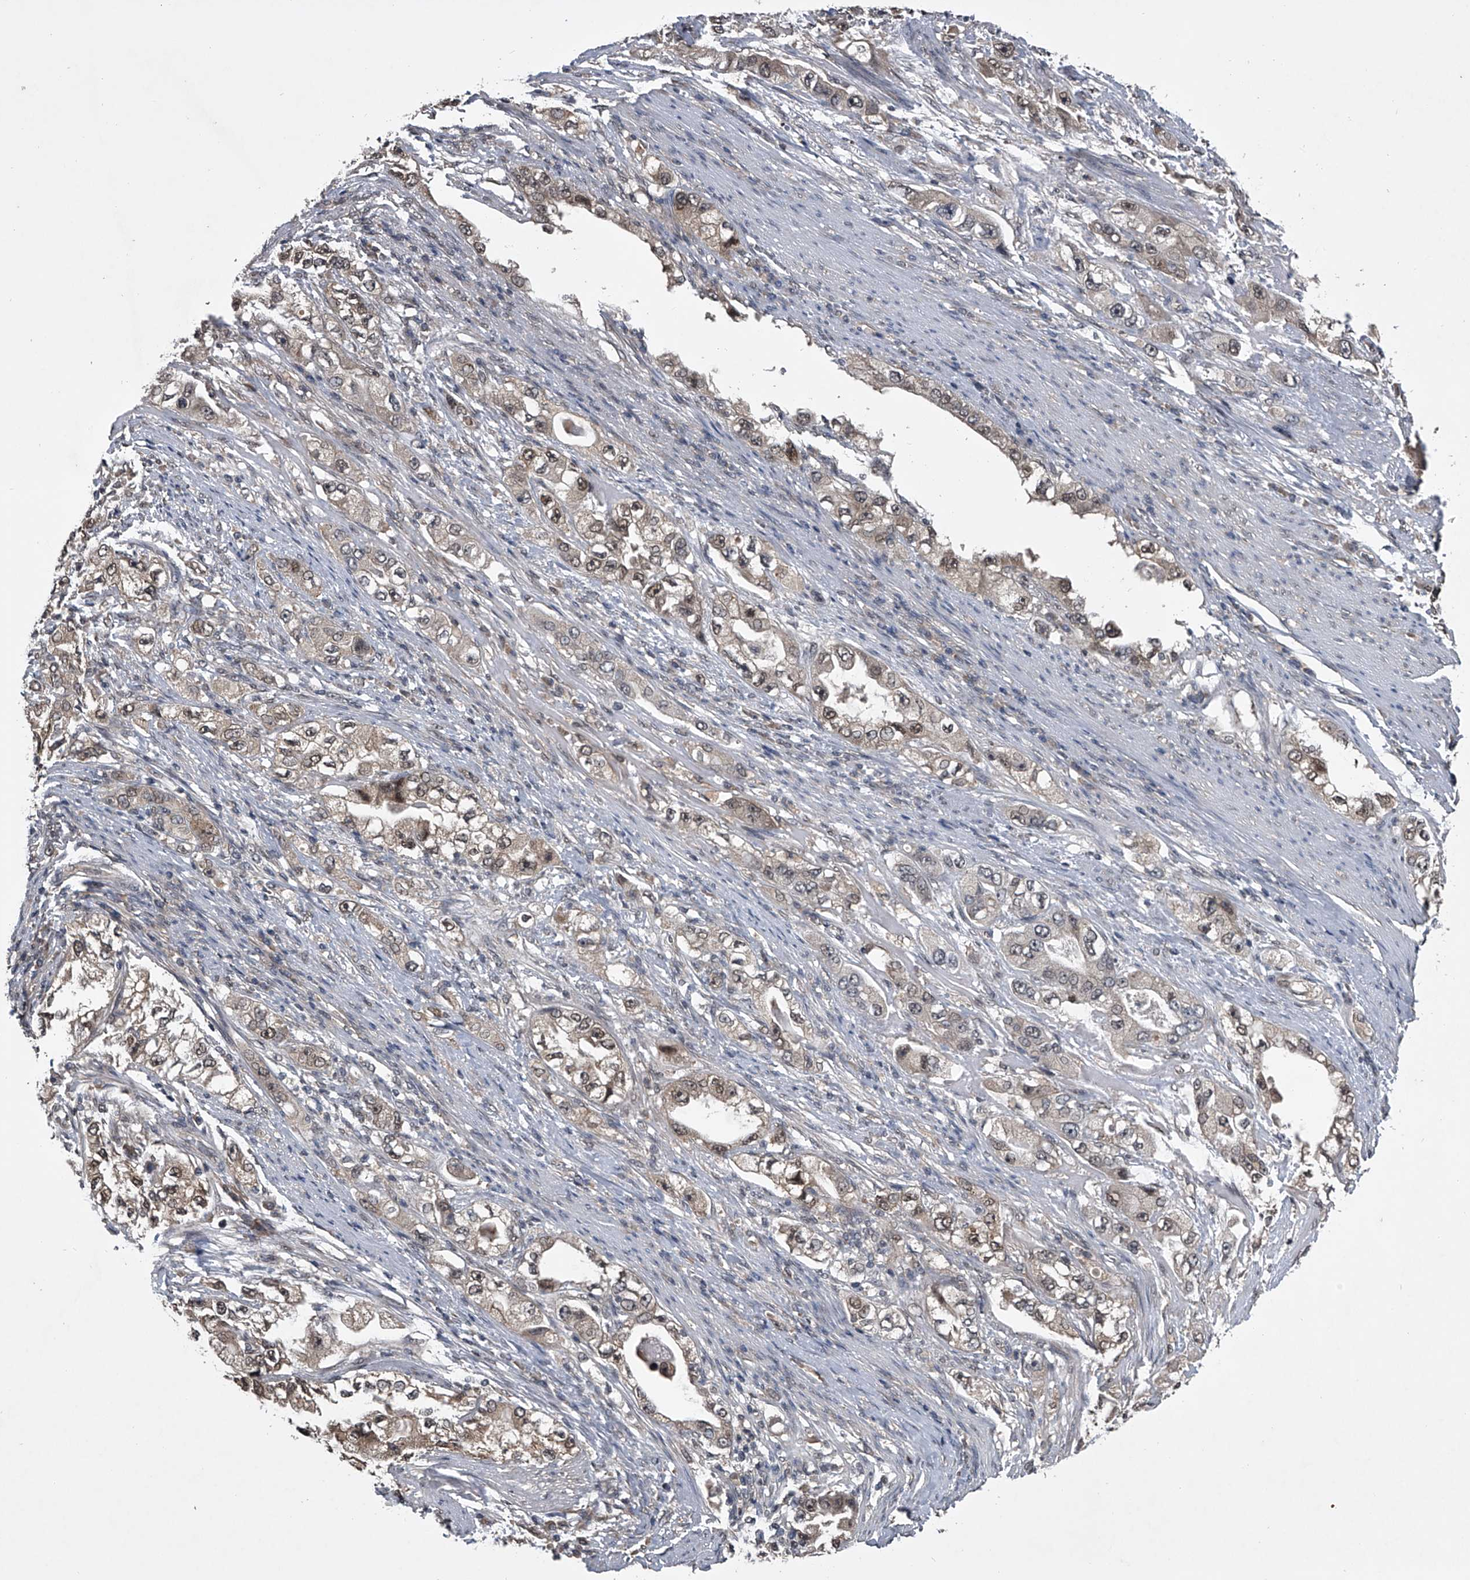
{"staining": {"intensity": "weak", "quantity": ">75%", "location": "nuclear"}, "tissue": "stomach cancer", "cell_type": "Tumor cells", "image_type": "cancer", "snomed": [{"axis": "morphology", "description": "Adenocarcinoma, NOS"}, {"axis": "topography", "description": "Stomach, lower"}], "caption": "Human stomach cancer (adenocarcinoma) stained for a protein (brown) displays weak nuclear positive positivity in approximately >75% of tumor cells.", "gene": "TSNAX", "patient": {"sex": "female", "age": 93}}